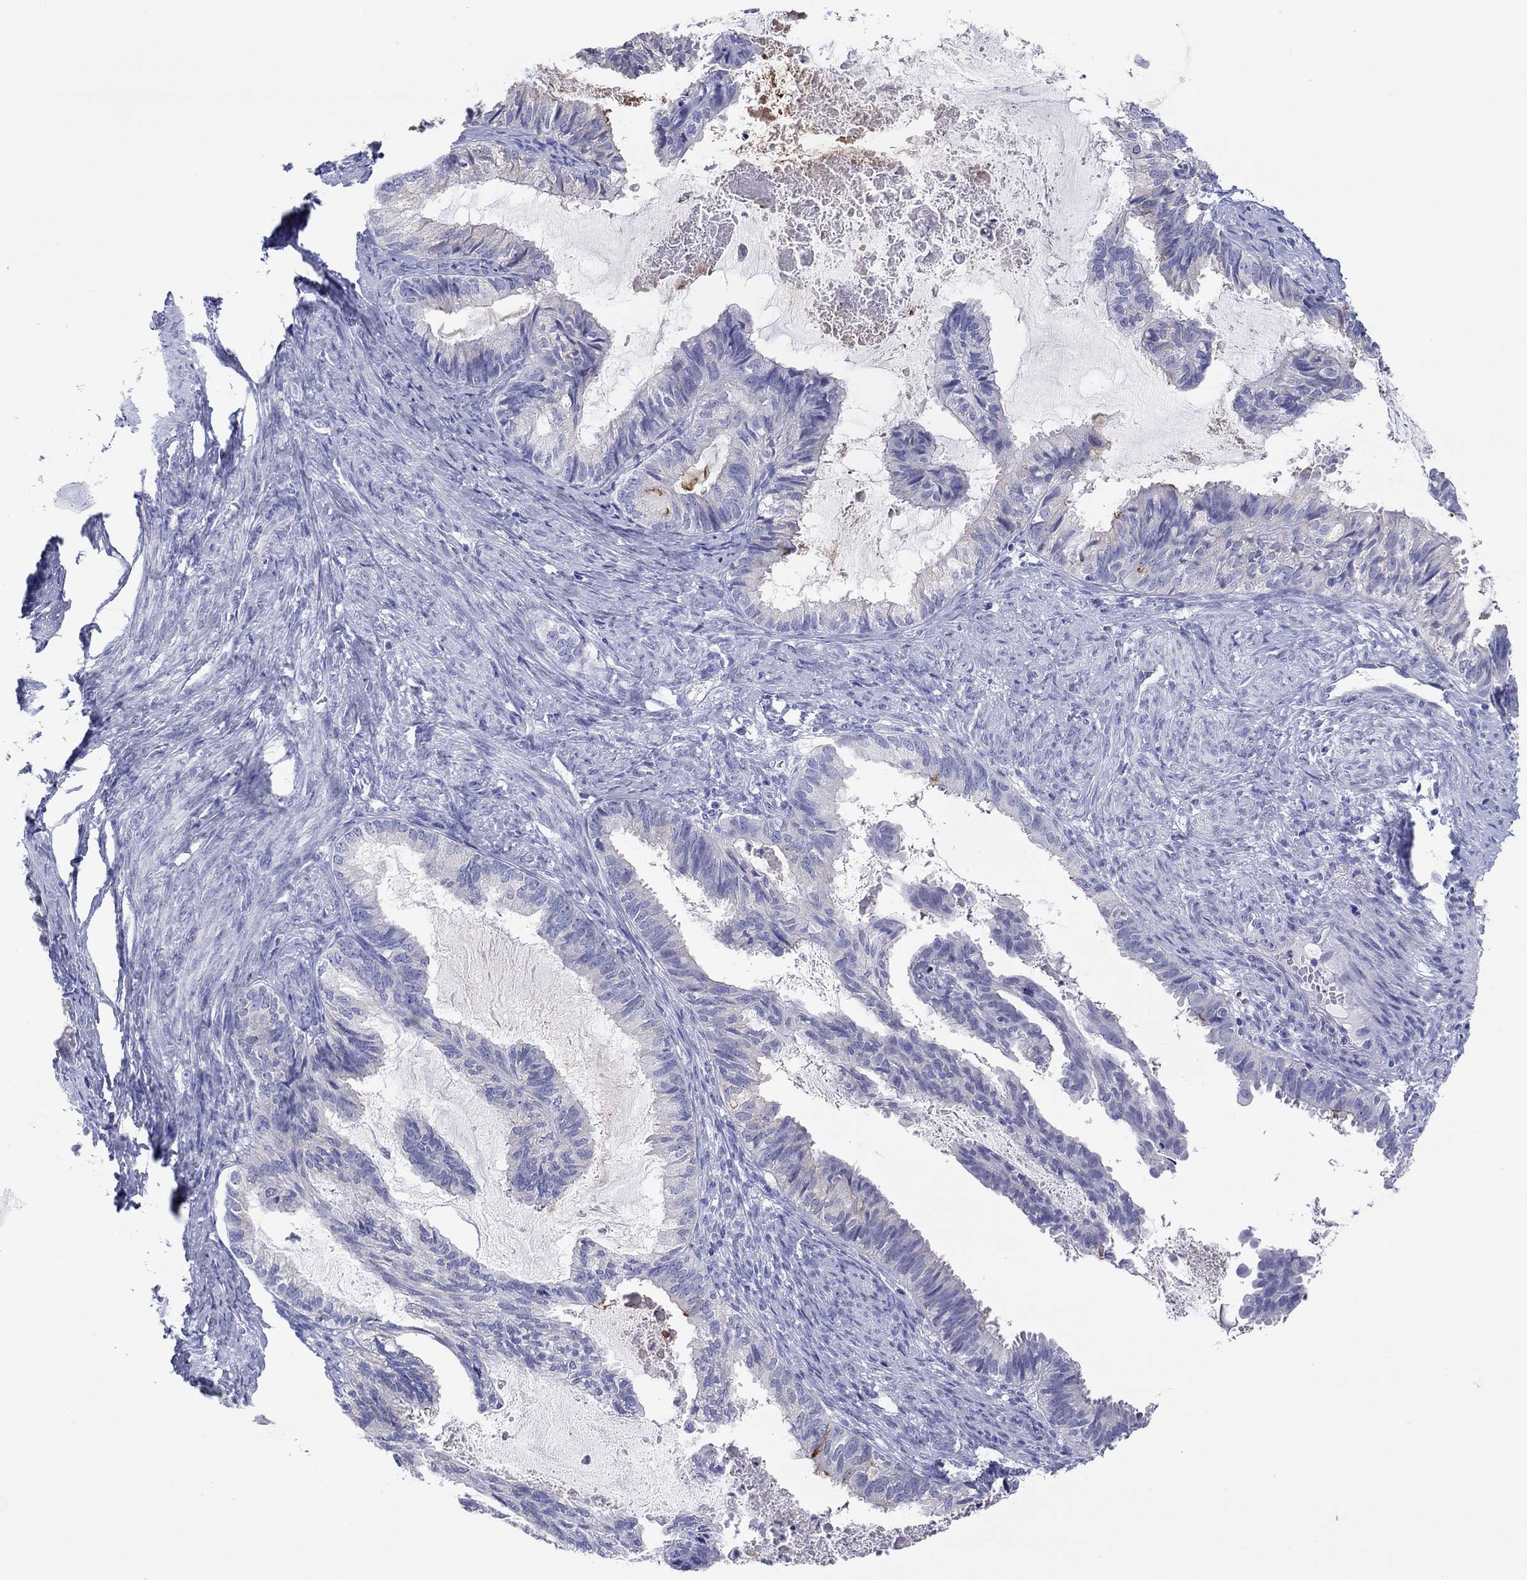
{"staining": {"intensity": "negative", "quantity": "none", "location": "none"}, "tissue": "endometrial cancer", "cell_type": "Tumor cells", "image_type": "cancer", "snomed": [{"axis": "morphology", "description": "Adenocarcinoma, NOS"}, {"axis": "topography", "description": "Endometrium"}], "caption": "This image is of endometrial cancer (adenocarcinoma) stained with IHC to label a protein in brown with the nuclei are counter-stained blue. There is no staining in tumor cells.", "gene": "ERICH3", "patient": {"sex": "female", "age": 86}}